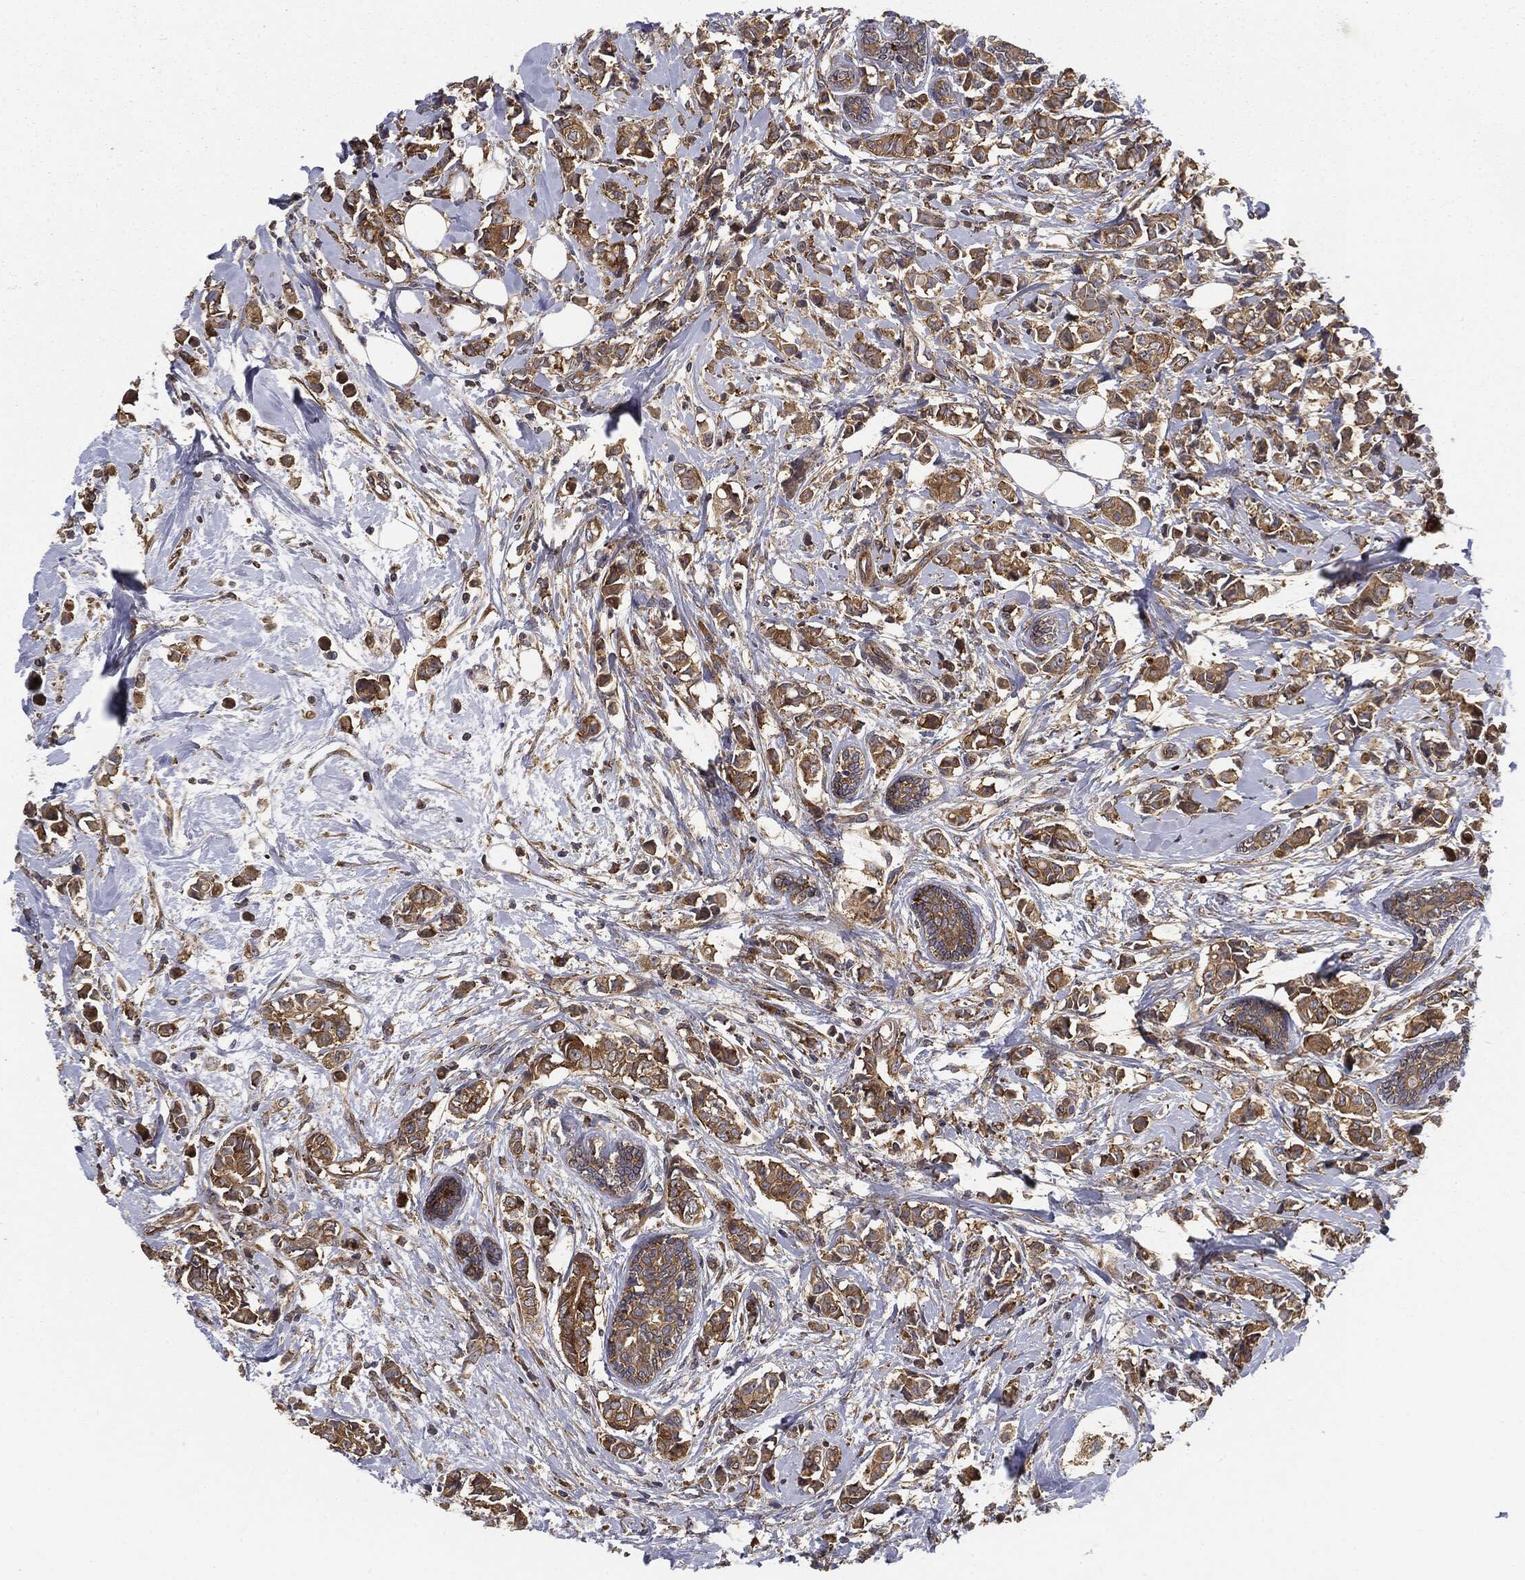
{"staining": {"intensity": "moderate", "quantity": ">75%", "location": "cytoplasmic/membranous"}, "tissue": "breast cancer", "cell_type": "Tumor cells", "image_type": "cancer", "snomed": [{"axis": "morphology", "description": "Normal tissue, NOS"}, {"axis": "morphology", "description": "Duct carcinoma"}, {"axis": "topography", "description": "Breast"}], "caption": "Immunohistochemical staining of human intraductal carcinoma (breast) displays medium levels of moderate cytoplasmic/membranous protein expression in approximately >75% of tumor cells.", "gene": "EIF2AK2", "patient": {"sex": "female", "age": 44}}